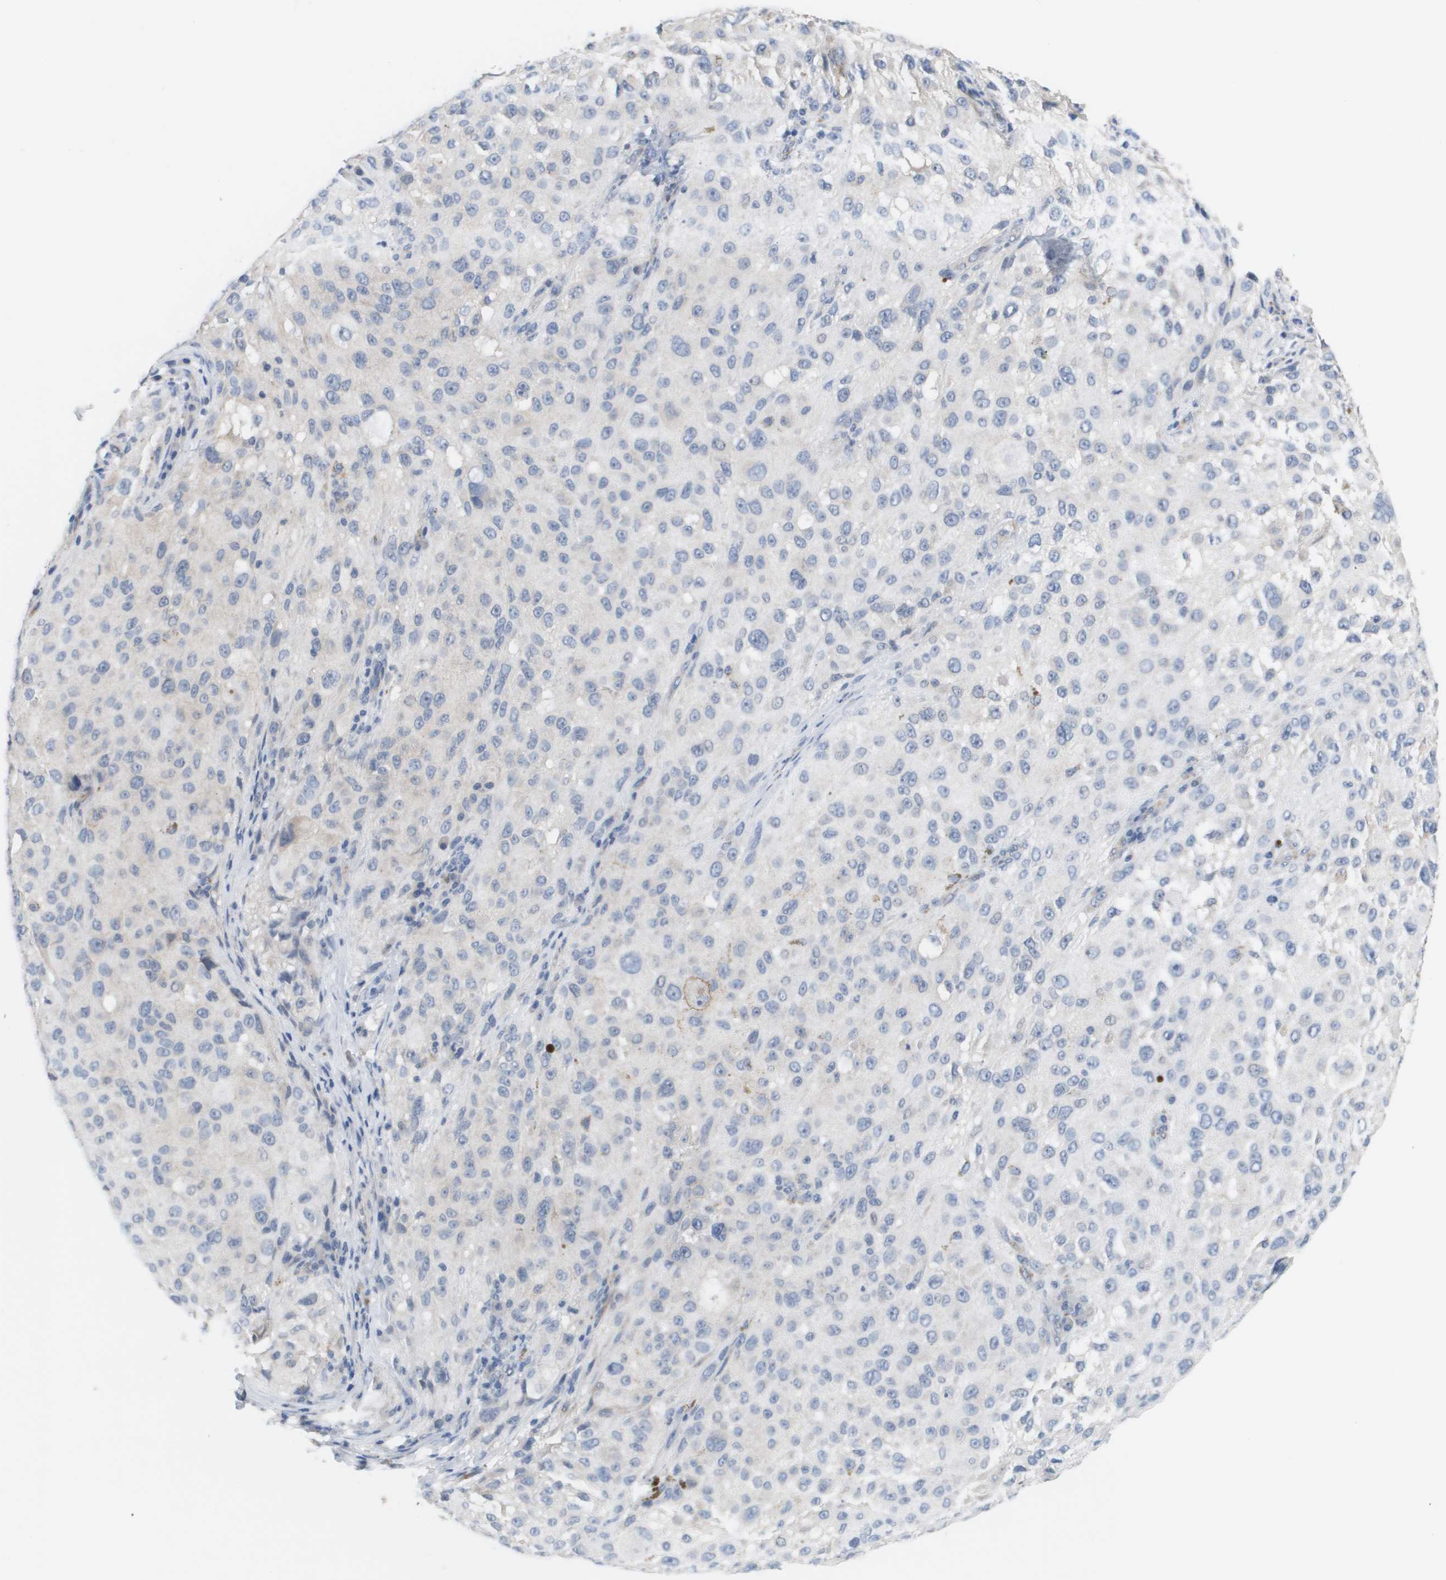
{"staining": {"intensity": "negative", "quantity": "none", "location": "none"}, "tissue": "melanoma", "cell_type": "Tumor cells", "image_type": "cancer", "snomed": [{"axis": "morphology", "description": "Necrosis, NOS"}, {"axis": "morphology", "description": "Malignant melanoma, NOS"}, {"axis": "topography", "description": "Skin"}], "caption": "This is an IHC image of human malignant melanoma. There is no positivity in tumor cells.", "gene": "ANGPT2", "patient": {"sex": "female", "age": 87}}